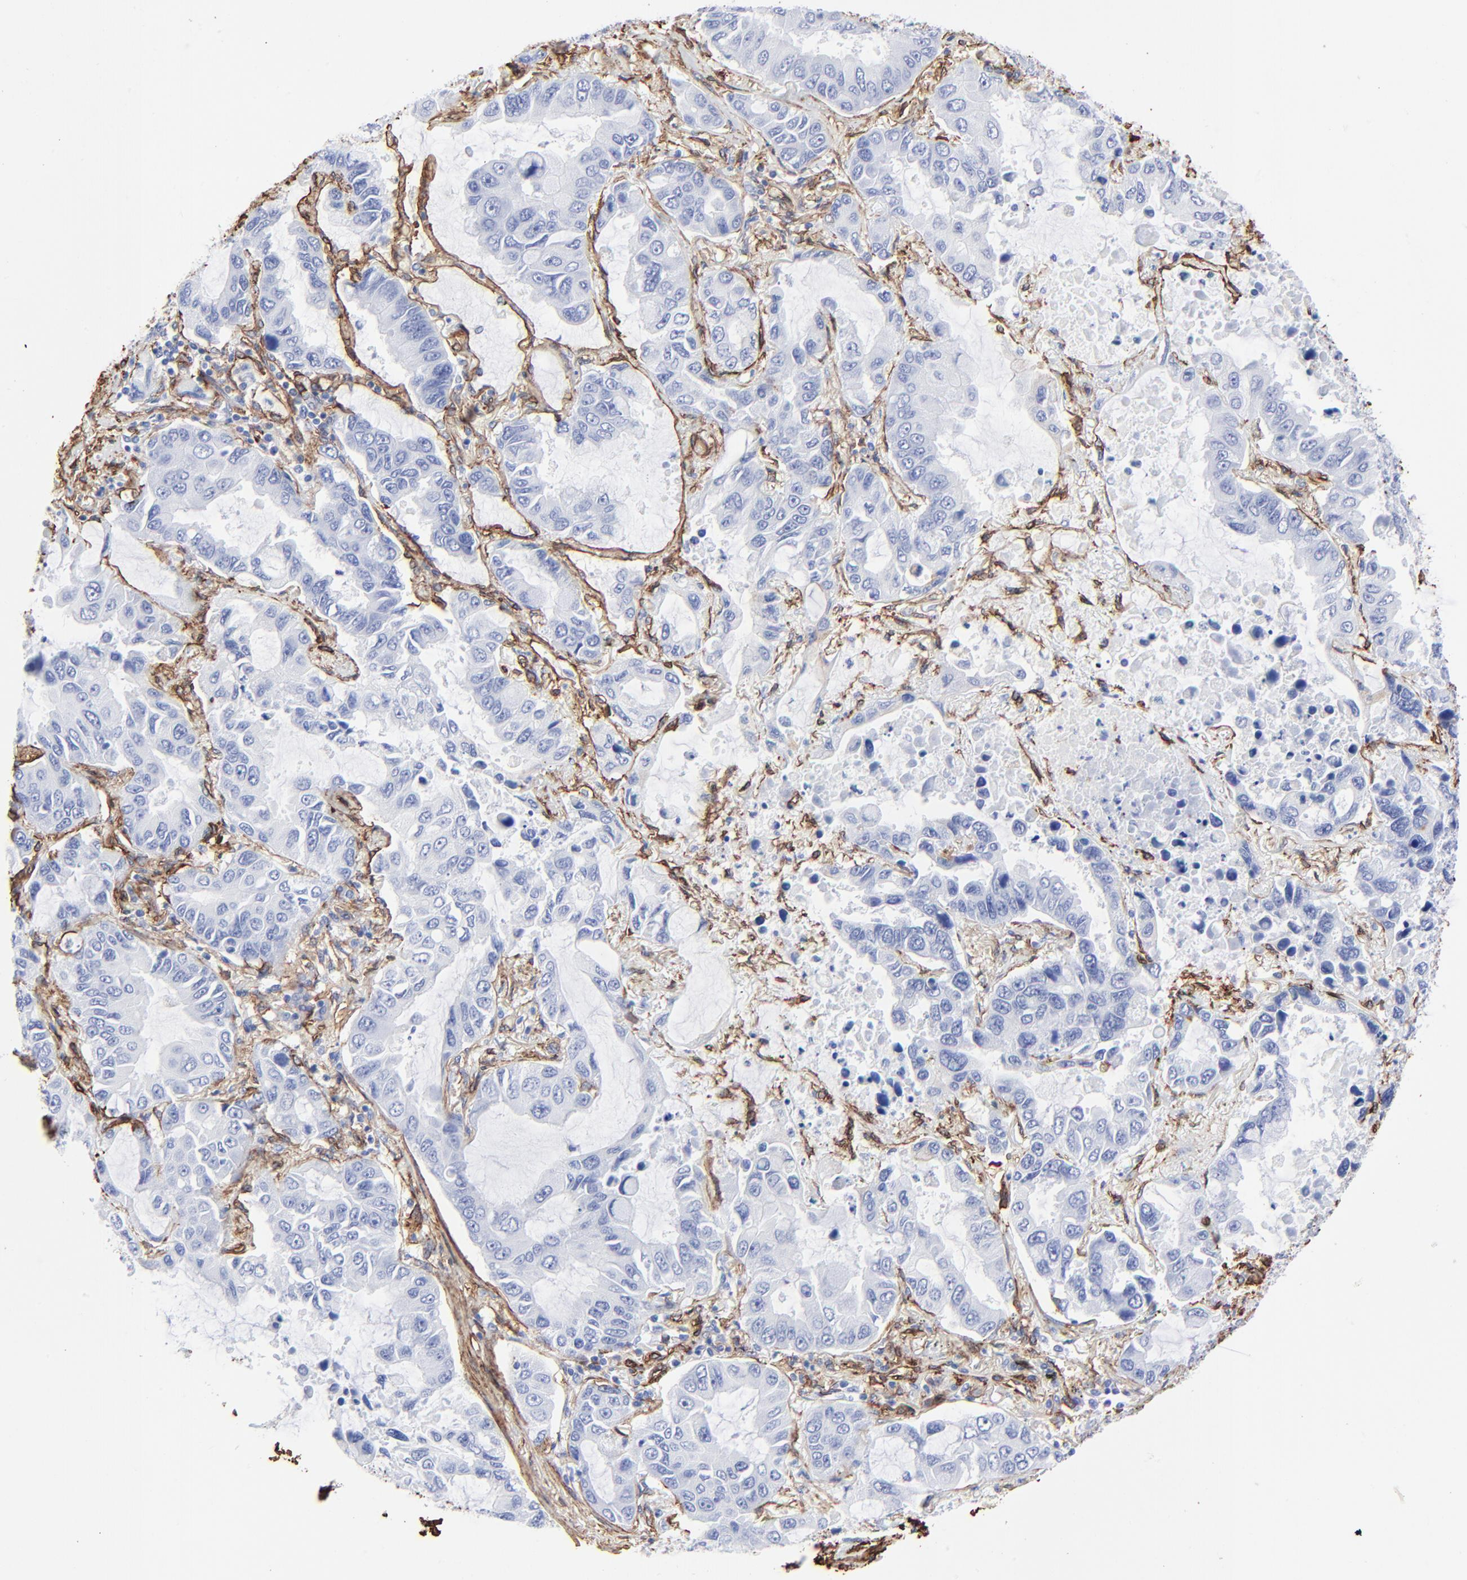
{"staining": {"intensity": "negative", "quantity": "none", "location": "none"}, "tissue": "lung cancer", "cell_type": "Tumor cells", "image_type": "cancer", "snomed": [{"axis": "morphology", "description": "Adenocarcinoma, NOS"}, {"axis": "topography", "description": "Lung"}], "caption": "Tumor cells are negative for brown protein staining in lung cancer.", "gene": "CAV1", "patient": {"sex": "male", "age": 64}}